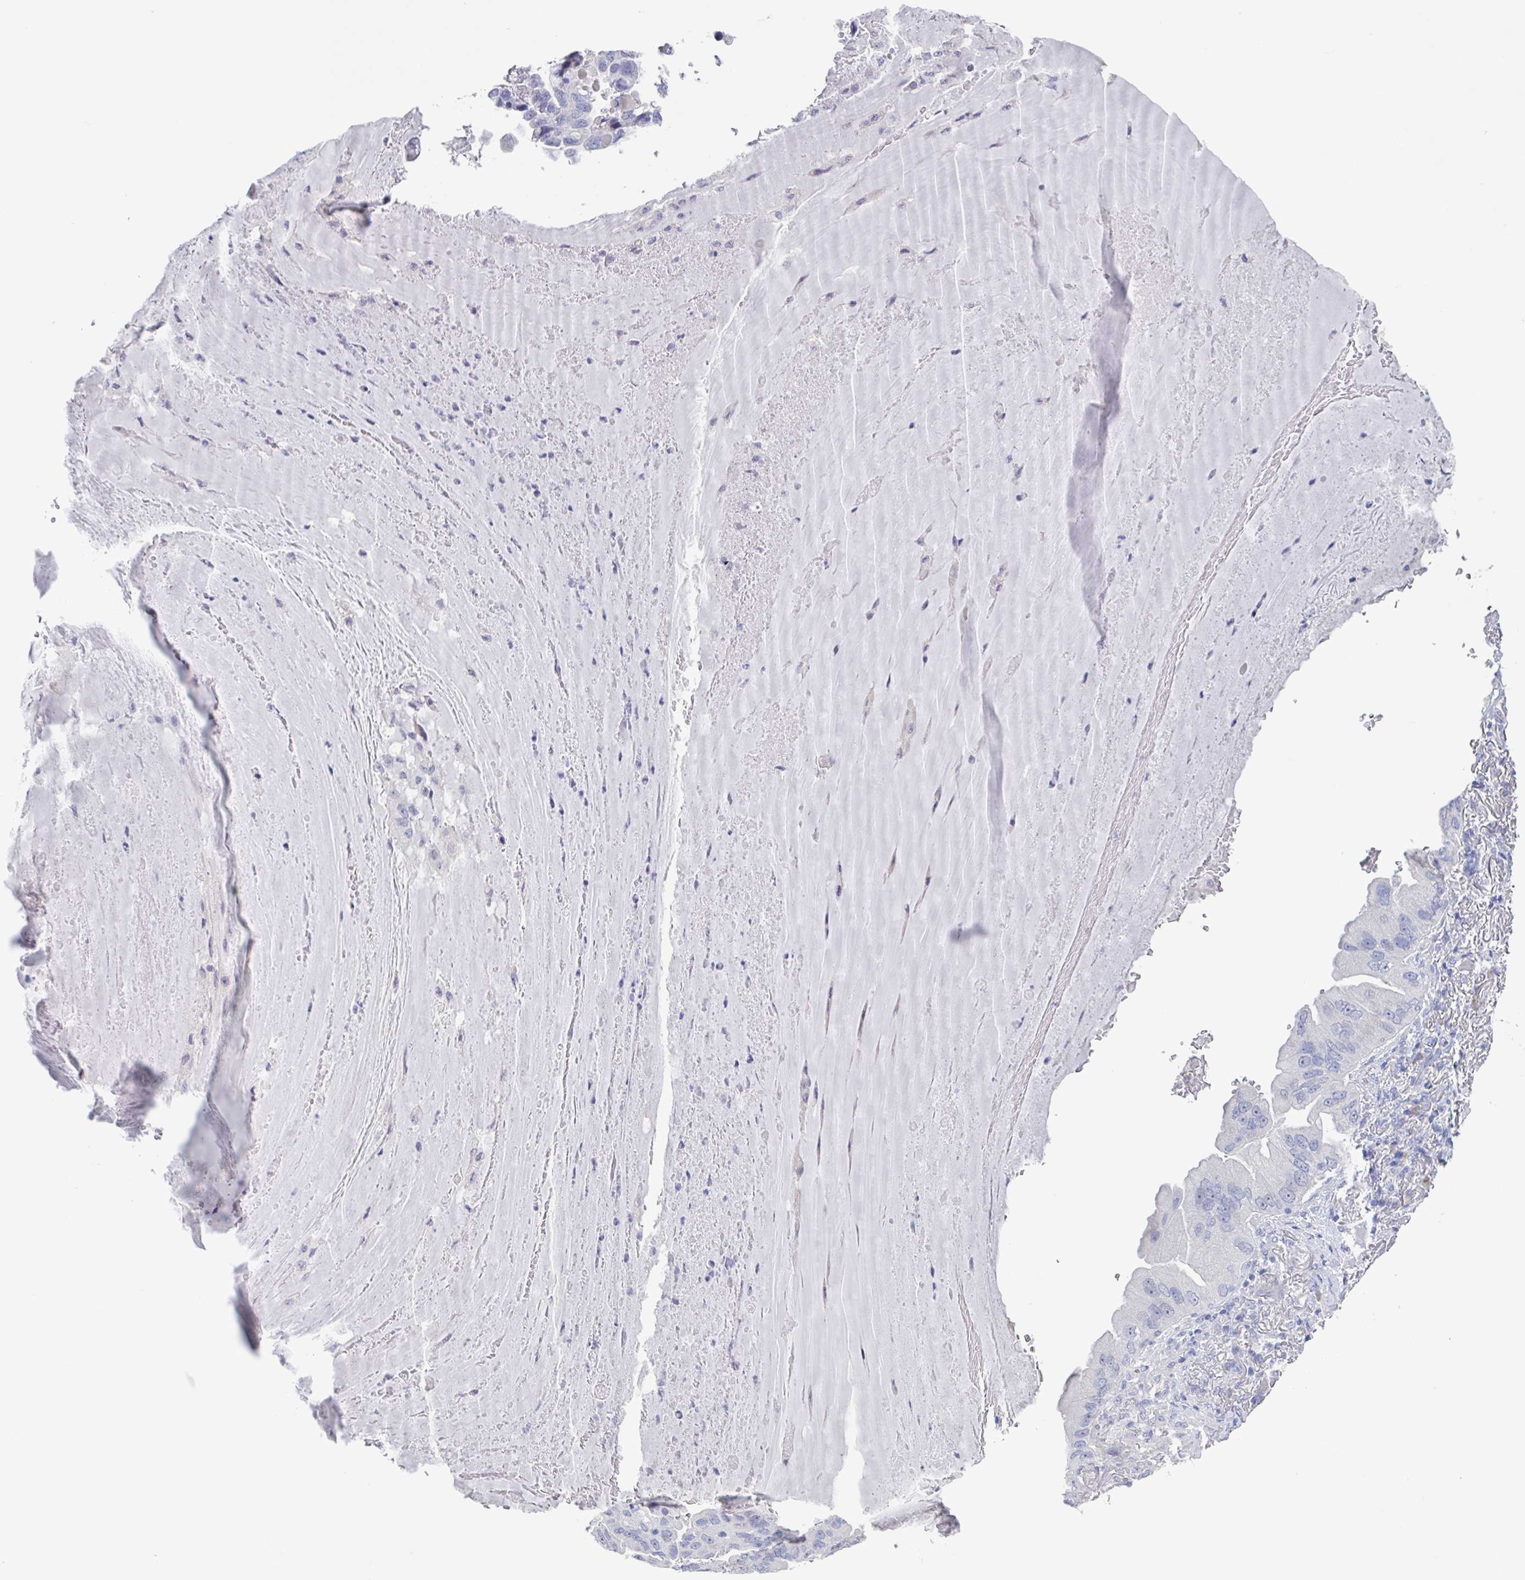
{"staining": {"intensity": "negative", "quantity": "none", "location": "none"}, "tissue": "lung cancer", "cell_type": "Tumor cells", "image_type": "cancer", "snomed": [{"axis": "morphology", "description": "Adenocarcinoma, NOS"}, {"axis": "topography", "description": "Lung"}], "caption": "Micrograph shows no protein expression in tumor cells of lung cancer tissue.", "gene": "NOXRED1", "patient": {"sex": "female", "age": 69}}